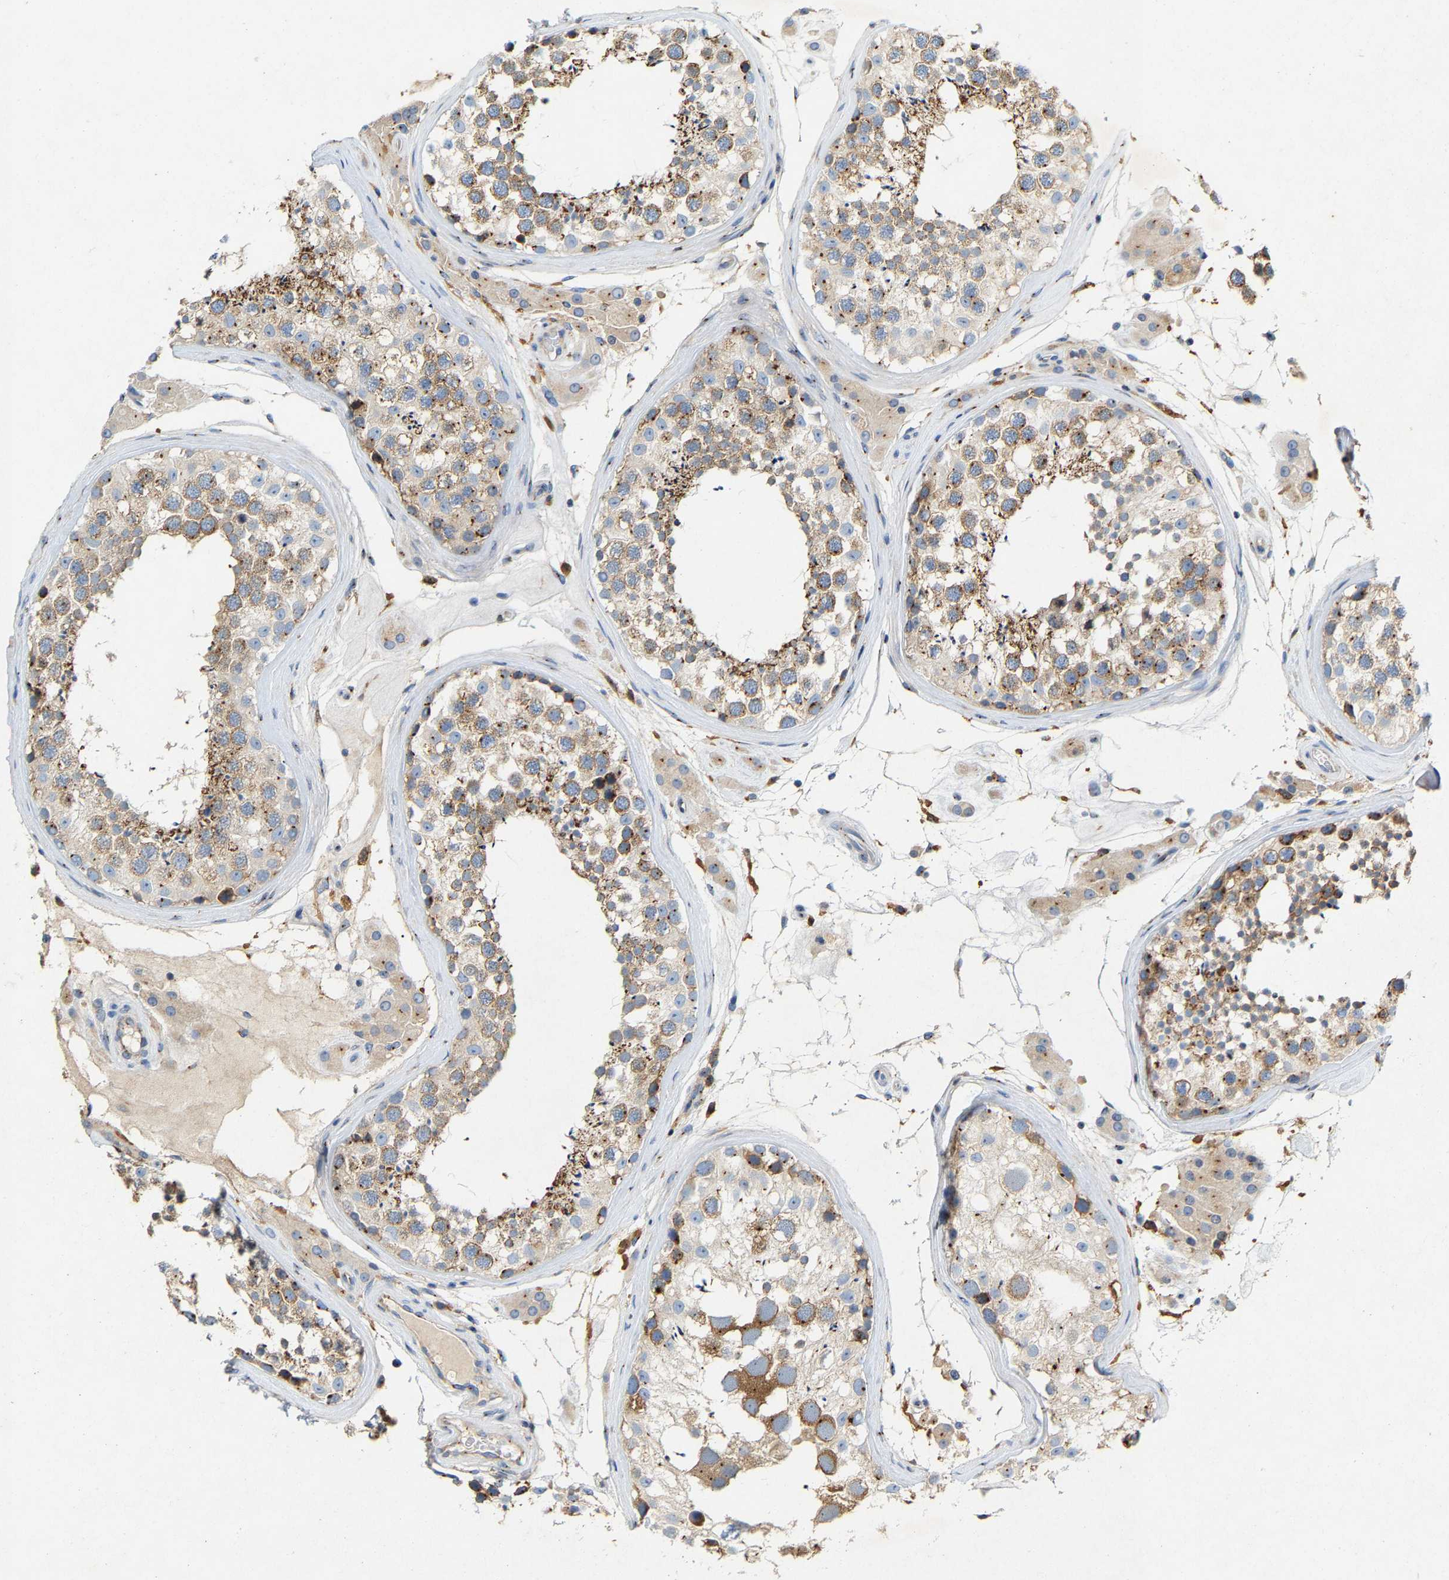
{"staining": {"intensity": "moderate", "quantity": ">75%", "location": "cytoplasmic/membranous"}, "tissue": "testis", "cell_type": "Cells in seminiferous ducts", "image_type": "normal", "snomed": [{"axis": "morphology", "description": "Normal tissue, NOS"}, {"axis": "topography", "description": "Testis"}], "caption": "Immunohistochemical staining of normal testis exhibits moderate cytoplasmic/membranous protein expression in approximately >75% of cells in seminiferous ducts. The staining was performed using DAB to visualize the protein expression in brown, while the nuclei were stained in blue with hematoxylin (Magnification: 20x).", "gene": "PCNT", "patient": {"sex": "male", "age": 46}}